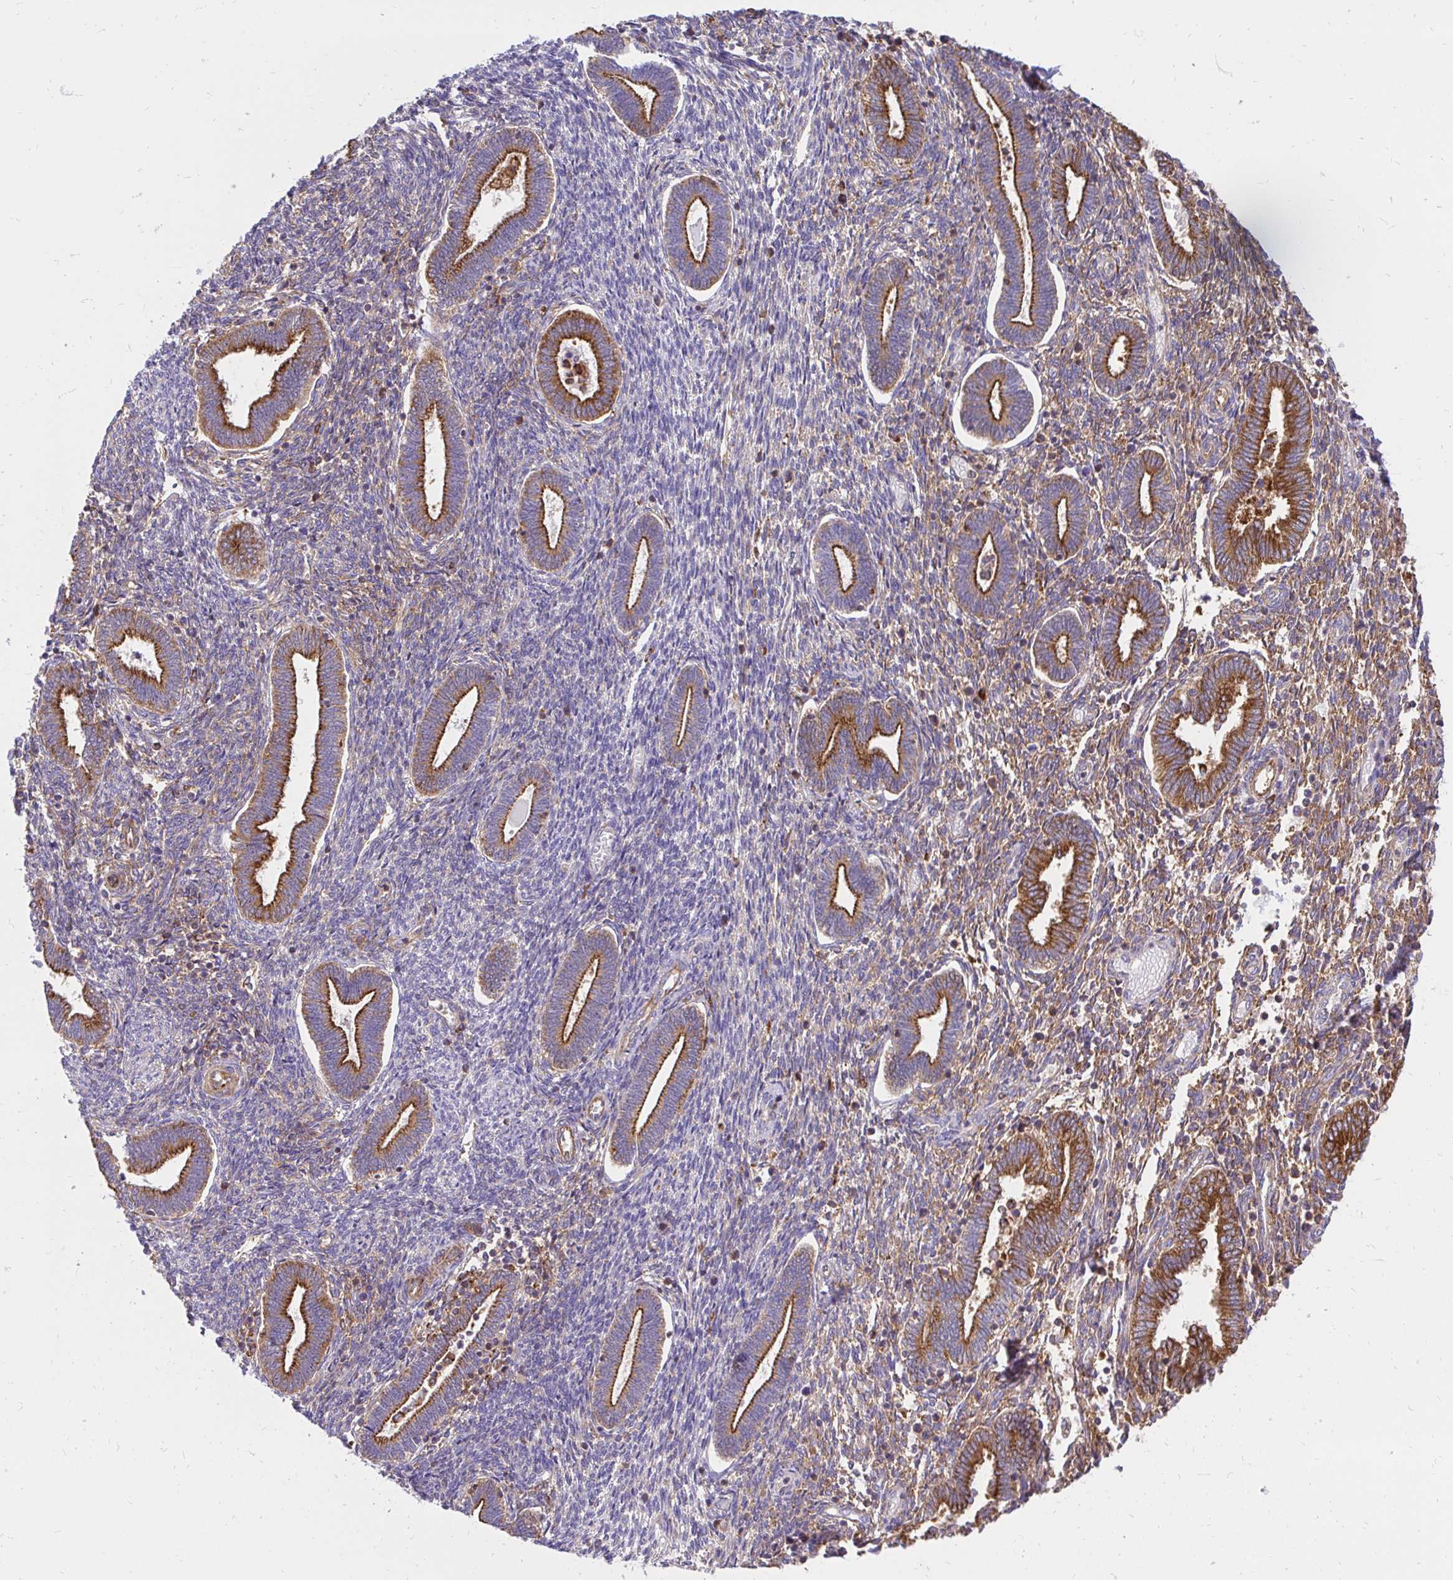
{"staining": {"intensity": "moderate", "quantity": "25%-75%", "location": "cytoplasmic/membranous"}, "tissue": "endometrium", "cell_type": "Cells in endometrial stroma", "image_type": "normal", "snomed": [{"axis": "morphology", "description": "Normal tissue, NOS"}, {"axis": "topography", "description": "Endometrium"}], "caption": "DAB (3,3'-diaminobenzidine) immunohistochemical staining of benign endometrium shows moderate cytoplasmic/membranous protein positivity in about 25%-75% of cells in endometrial stroma.", "gene": "ABCB10", "patient": {"sex": "female", "age": 42}}